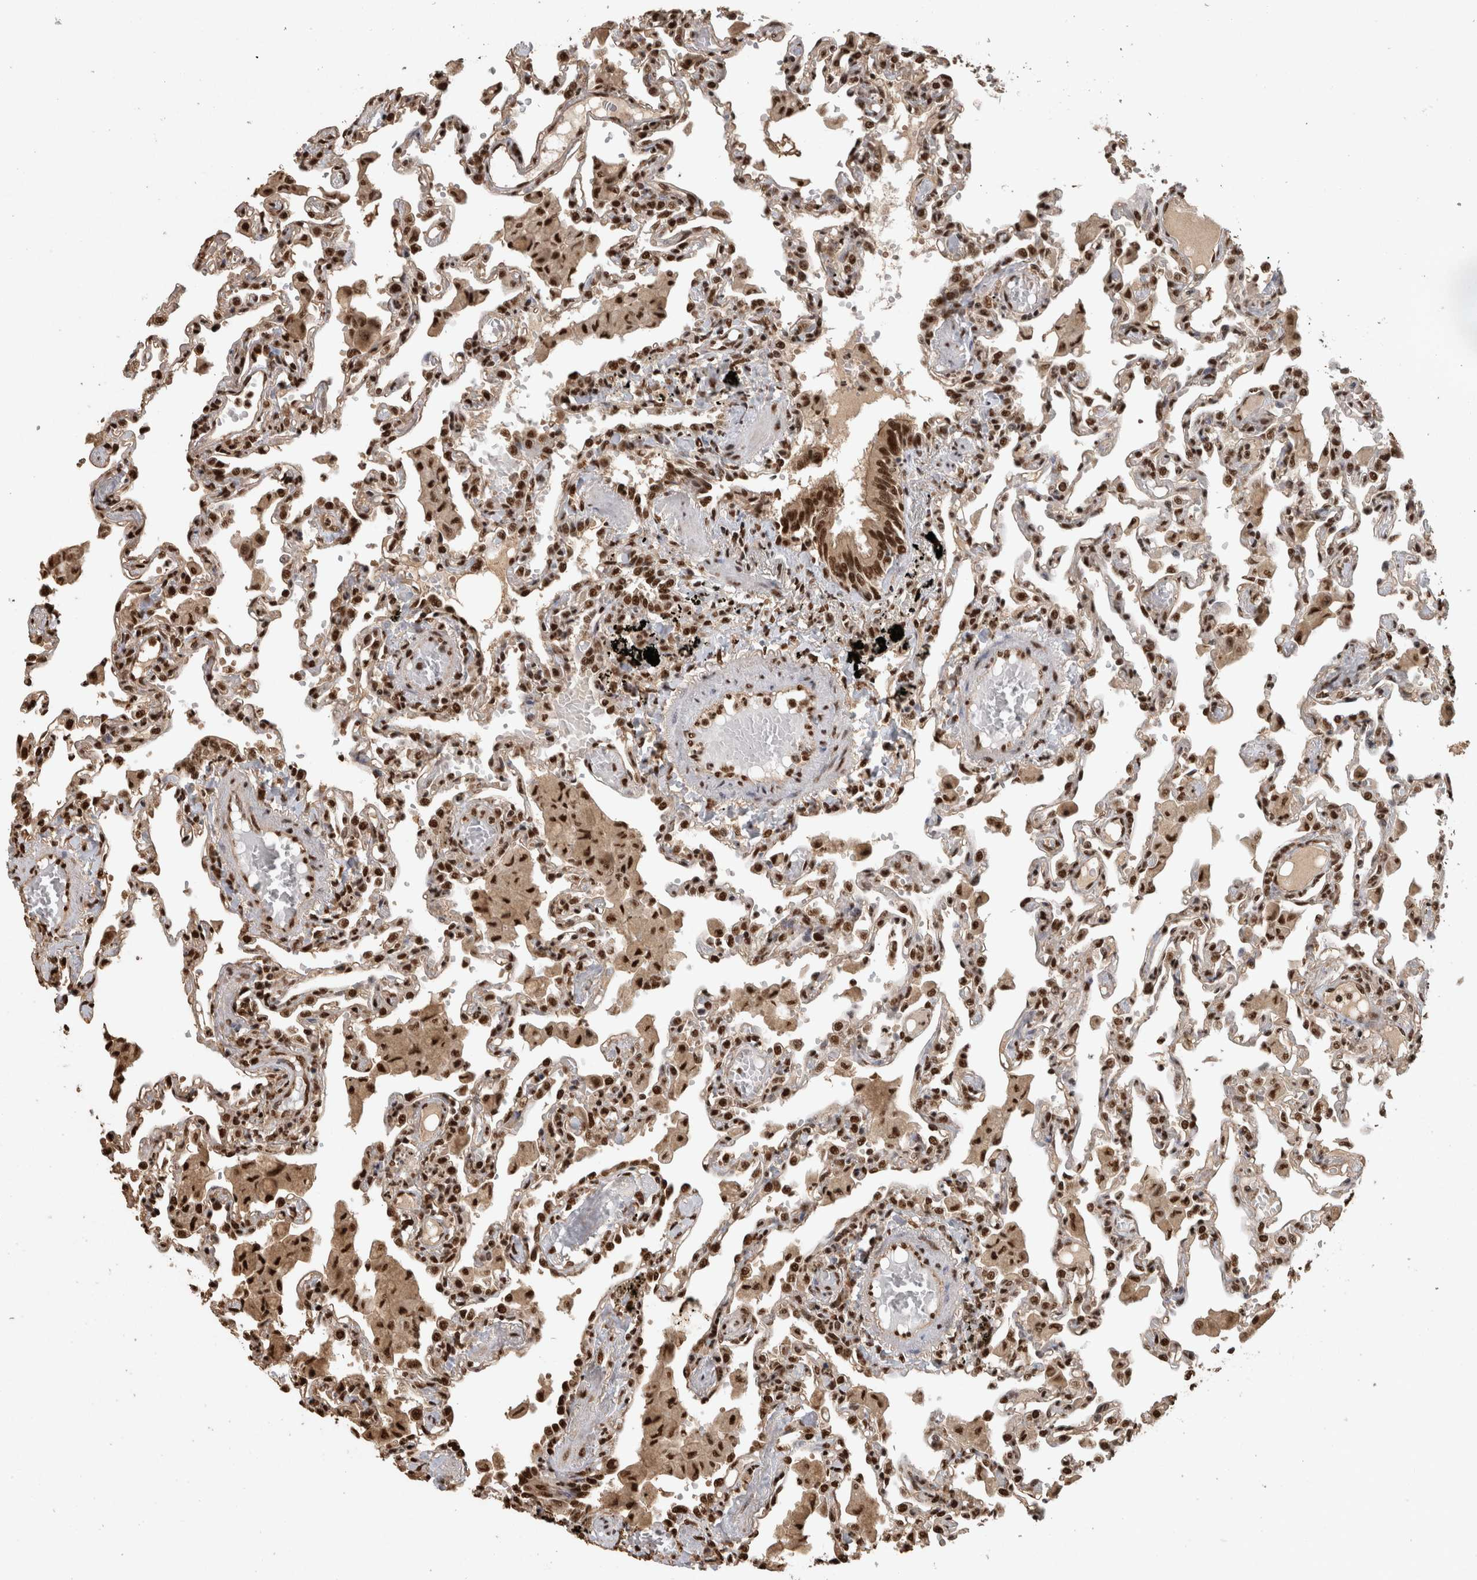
{"staining": {"intensity": "strong", "quantity": ">75%", "location": "nuclear"}, "tissue": "lung", "cell_type": "Alveolar cells", "image_type": "normal", "snomed": [{"axis": "morphology", "description": "Normal tissue, NOS"}, {"axis": "topography", "description": "Bronchus"}, {"axis": "topography", "description": "Lung"}], "caption": "DAB (3,3'-diaminobenzidine) immunohistochemical staining of normal human lung displays strong nuclear protein positivity in about >75% of alveolar cells. The protein is shown in brown color, while the nuclei are stained blue.", "gene": "RAD50", "patient": {"sex": "female", "age": 49}}